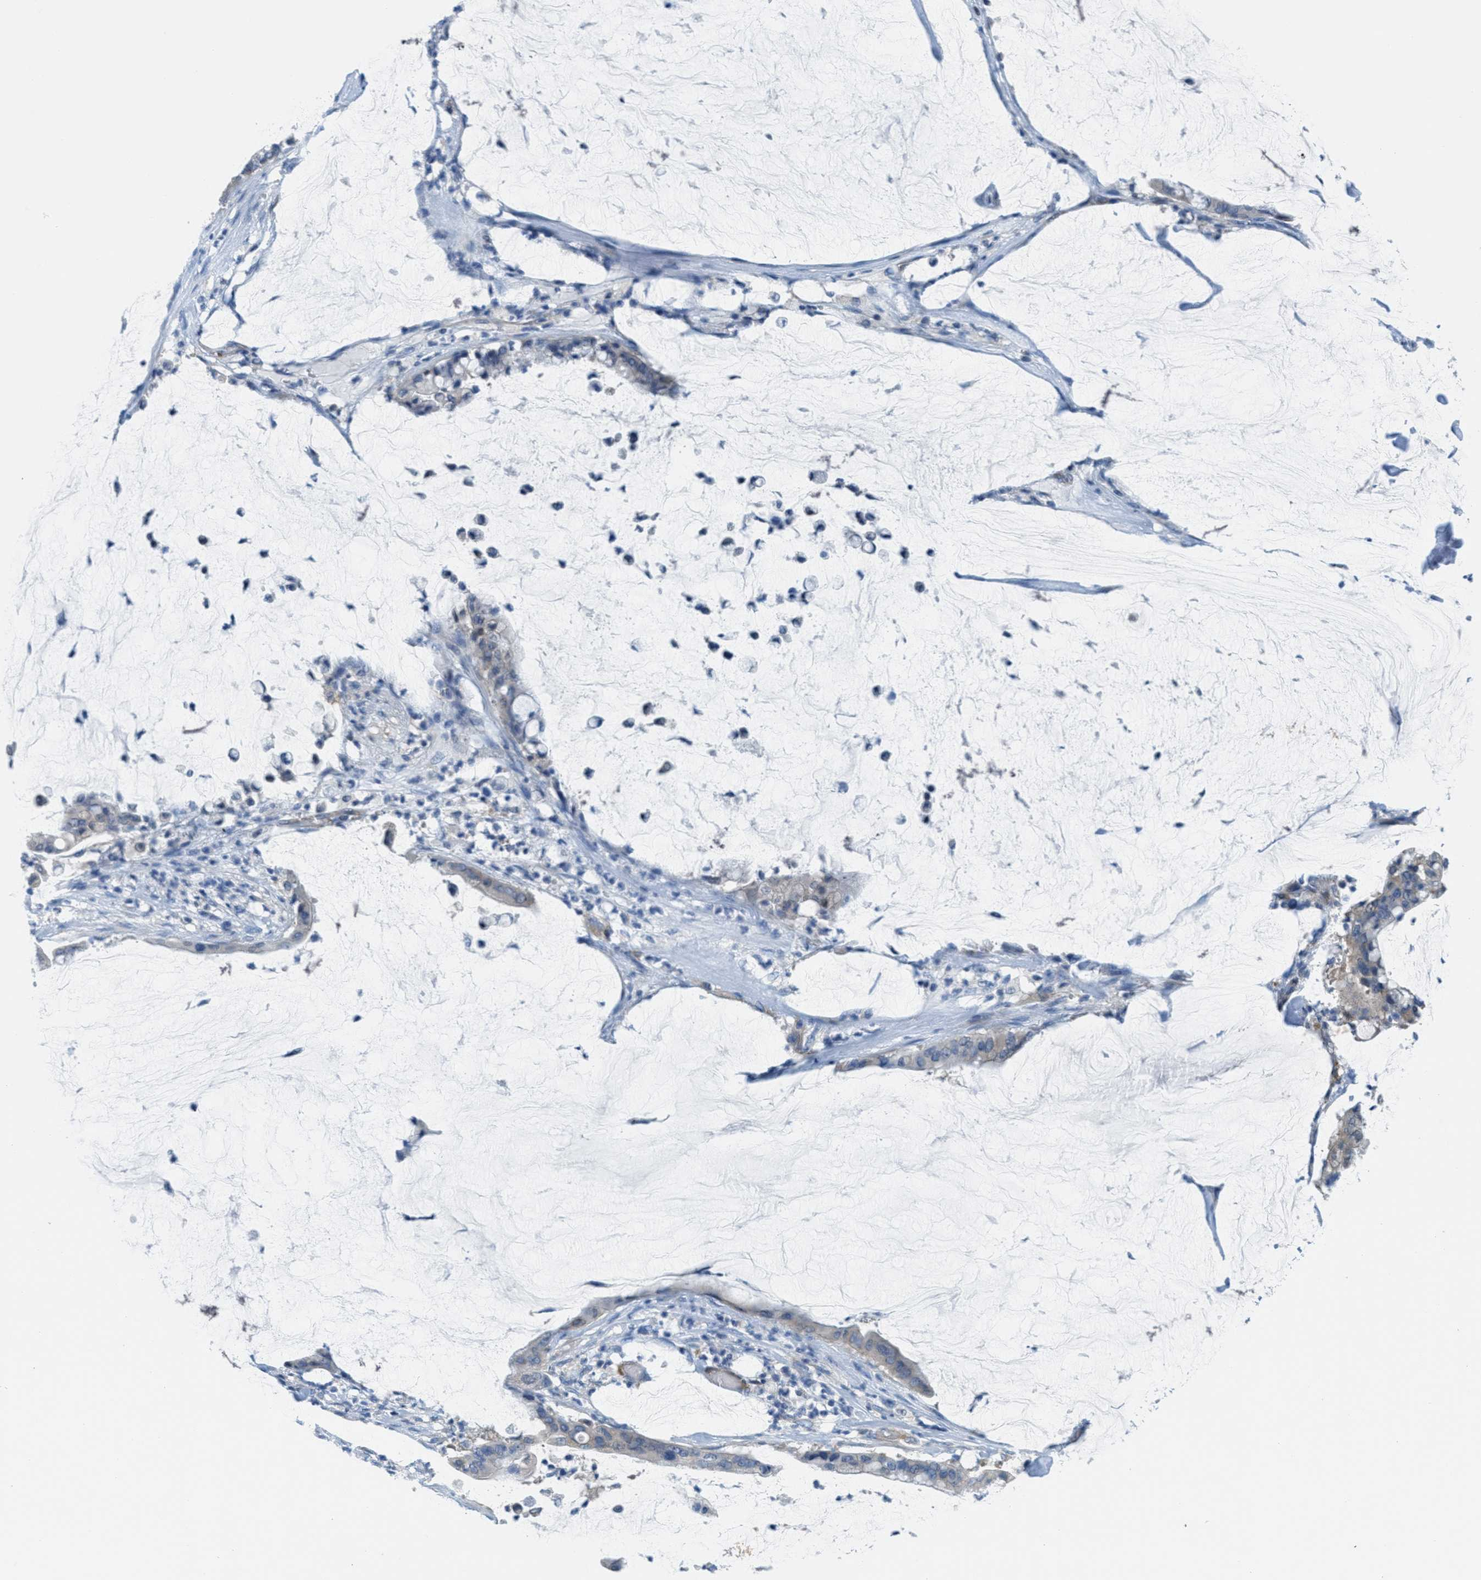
{"staining": {"intensity": "weak", "quantity": "<25%", "location": "cytoplasmic/membranous"}, "tissue": "pancreatic cancer", "cell_type": "Tumor cells", "image_type": "cancer", "snomed": [{"axis": "morphology", "description": "Adenocarcinoma, NOS"}, {"axis": "topography", "description": "Pancreas"}], "caption": "DAB immunohistochemical staining of human pancreatic cancer (adenocarcinoma) displays no significant staining in tumor cells.", "gene": "MAPRE2", "patient": {"sex": "male", "age": 41}}